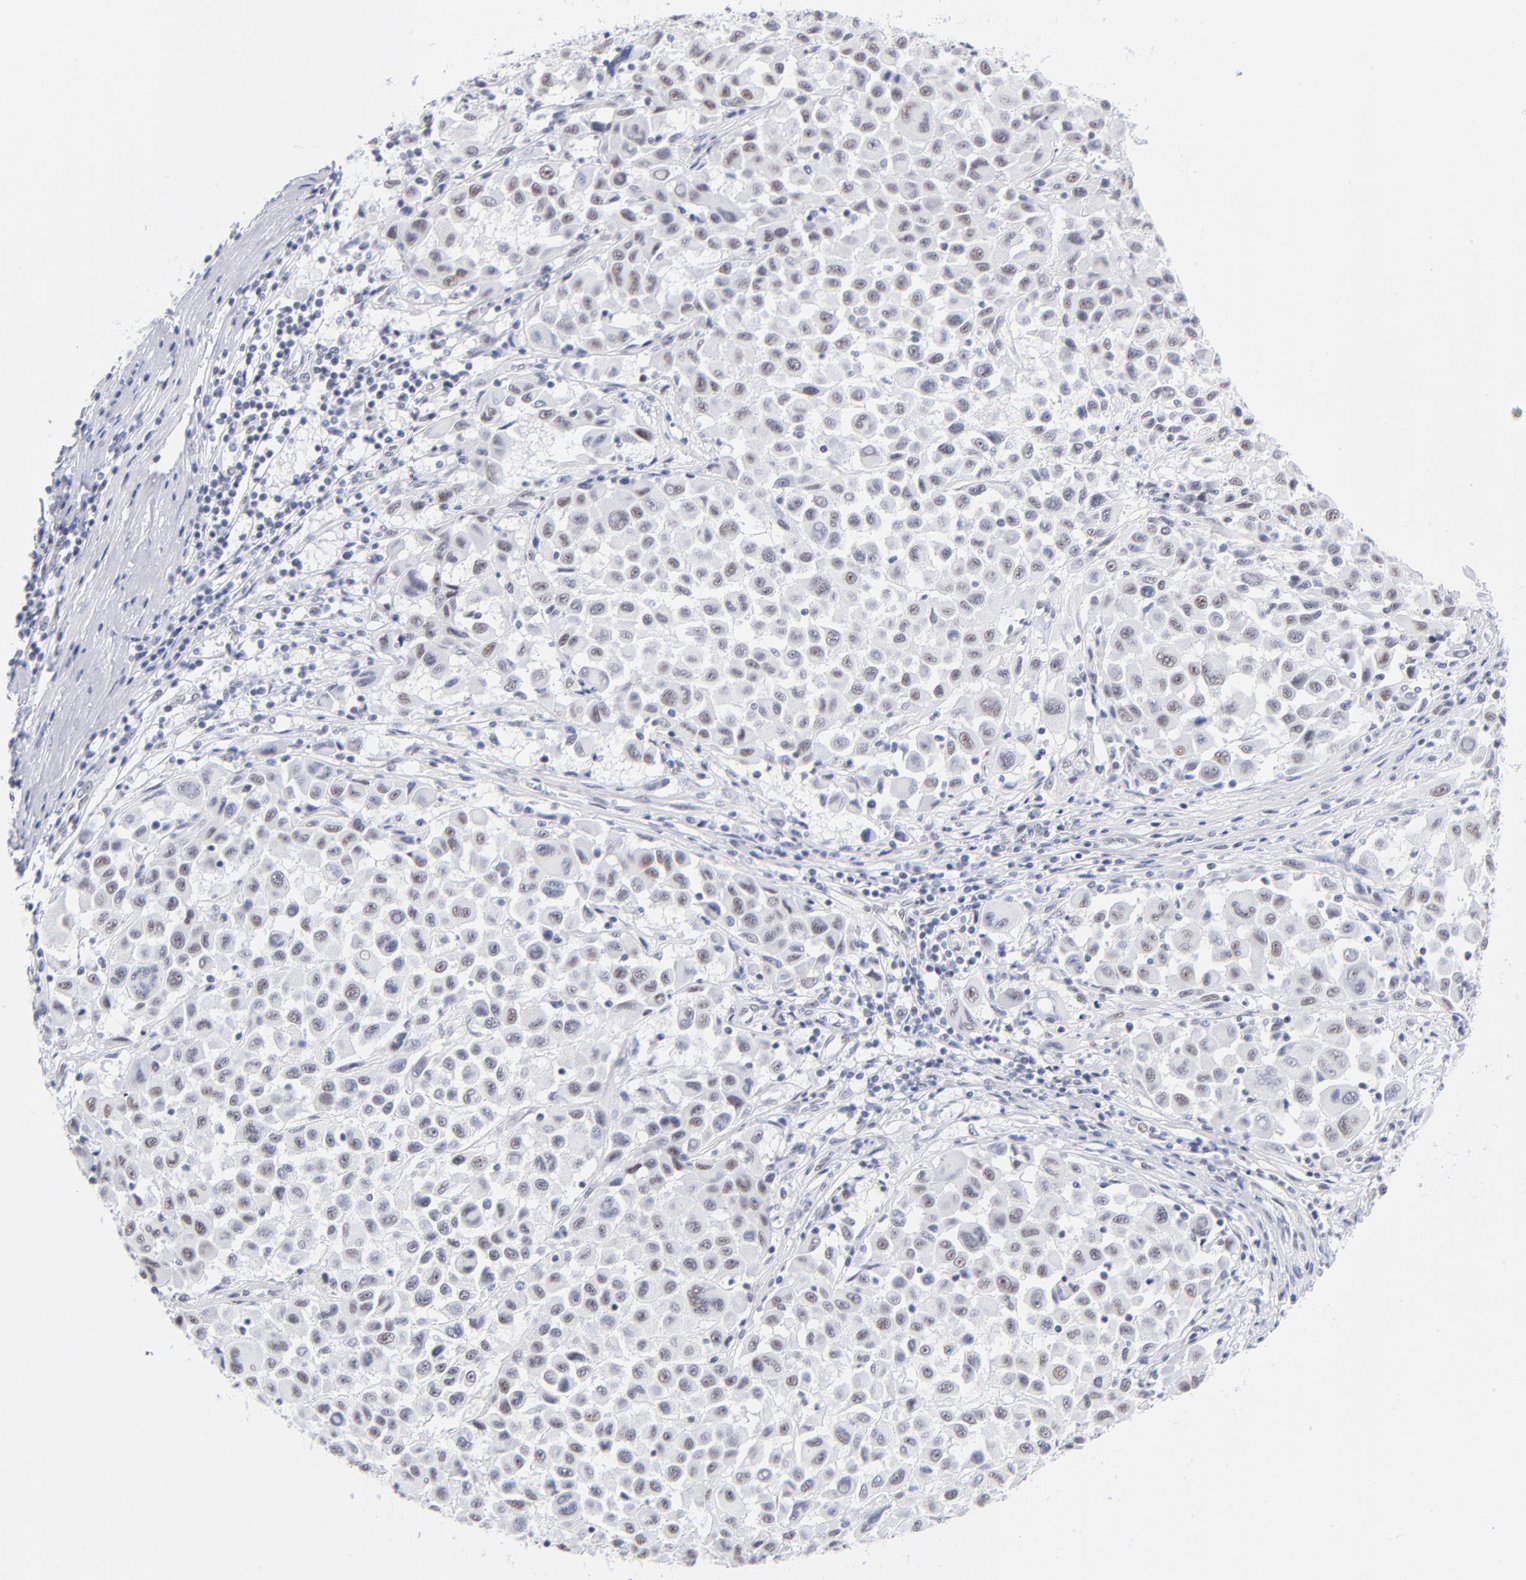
{"staining": {"intensity": "weak", "quantity": "25%-75%", "location": "nuclear"}, "tissue": "melanoma", "cell_type": "Tumor cells", "image_type": "cancer", "snomed": [{"axis": "morphology", "description": "Malignant melanoma, Metastatic site"}, {"axis": "topography", "description": "Lymph node"}], "caption": "Human malignant melanoma (metastatic site) stained with a protein marker reveals weak staining in tumor cells.", "gene": "SNRPB", "patient": {"sex": "male", "age": 61}}